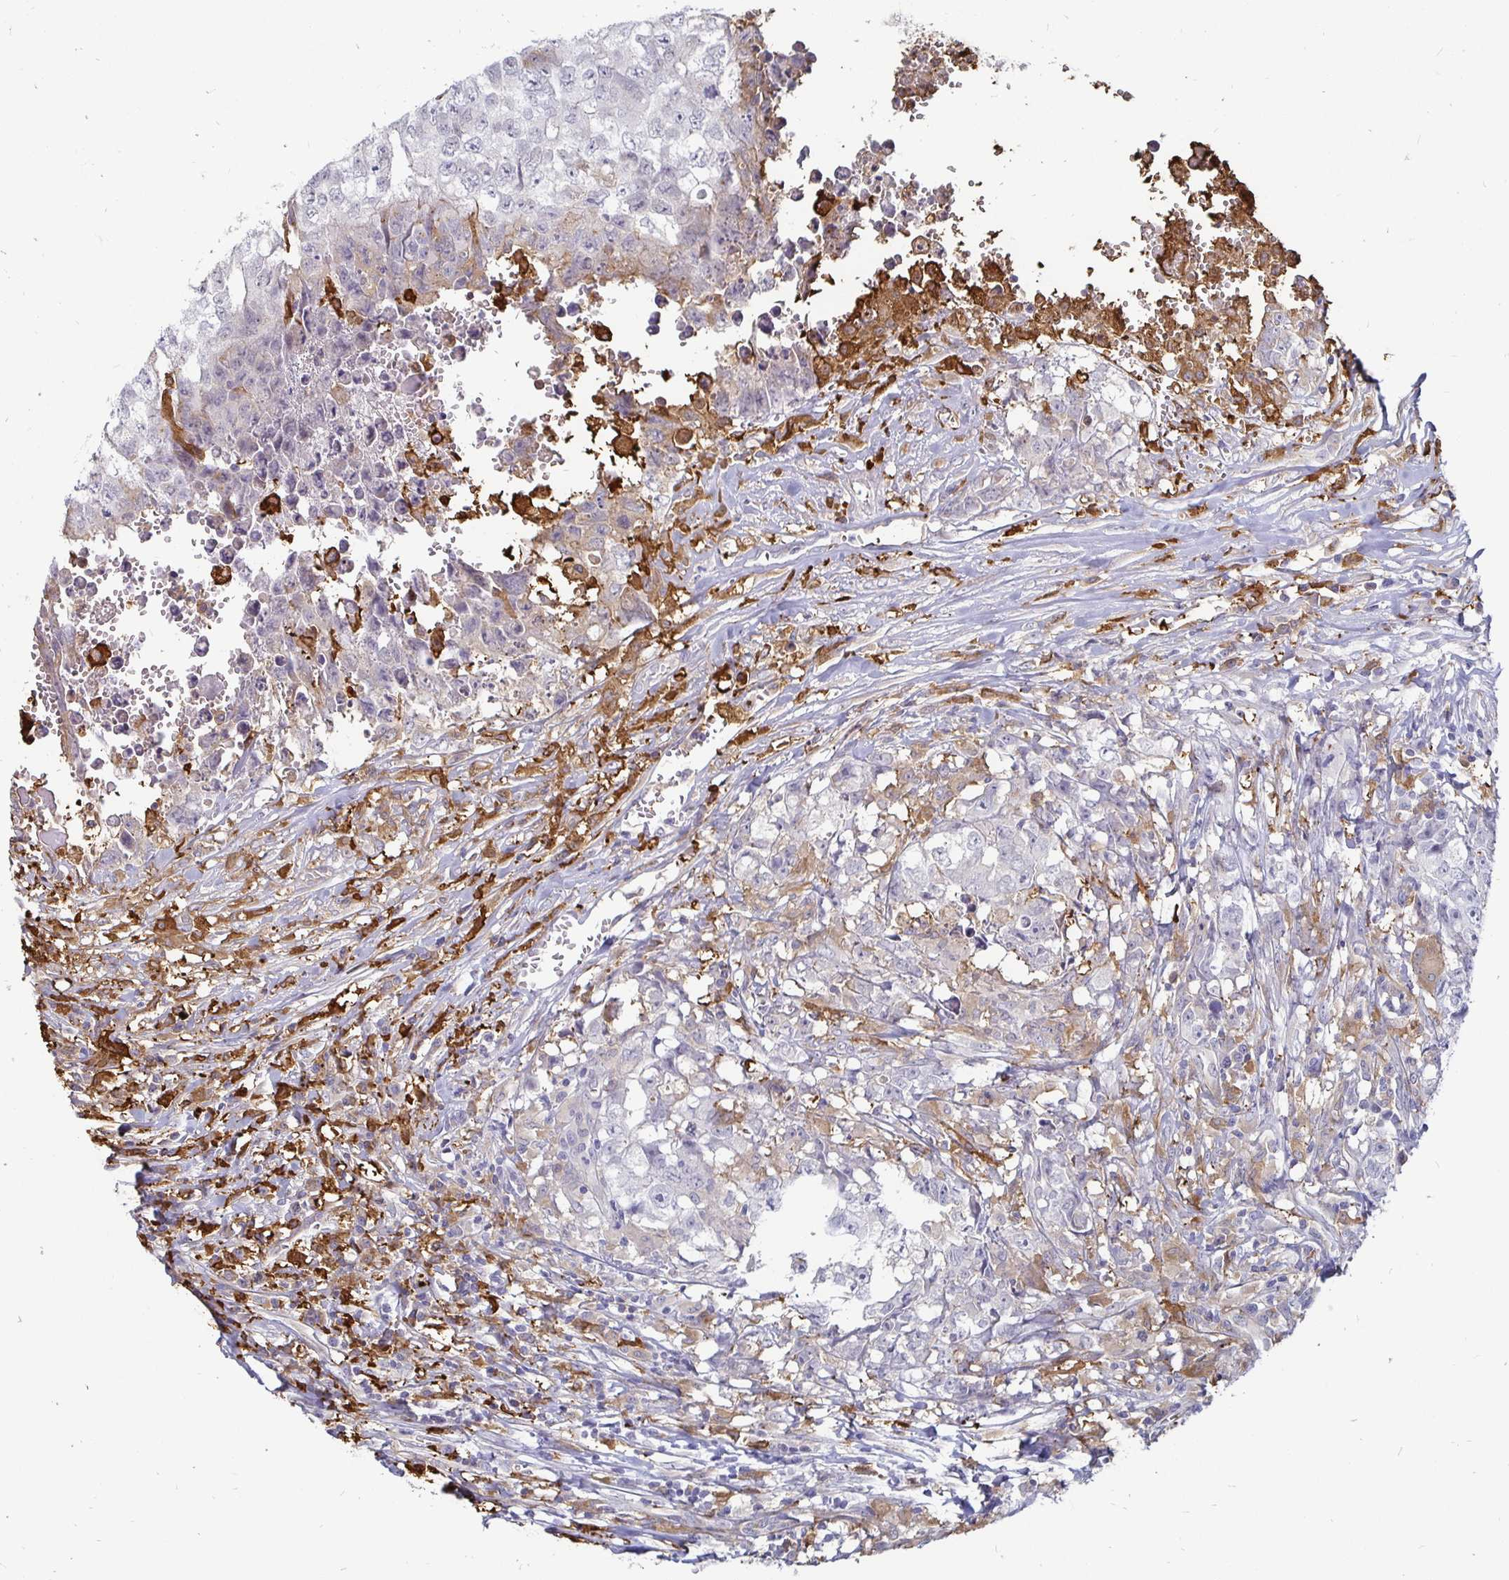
{"staining": {"intensity": "weak", "quantity": "<25%", "location": "cytoplasmic/membranous"}, "tissue": "testis cancer", "cell_type": "Tumor cells", "image_type": "cancer", "snomed": [{"axis": "morphology", "description": "Carcinoma, Embryonal, NOS"}, {"axis": "morphology", "description": "Teratoma, malignant, NOS"}, {"axis": "topography", "description": "Testis"}], "caption": "This photomicrograph is of testis embryonal carcinoma stained with immunohistochemistry (IHC) to label a protein in brown with the nuclei are counter-stained blue. There is no expression in tumor cells. Nuclei are stained in blue.", "gene": "CCDC85A", "patient": {"sex": "male", "age": 24}}